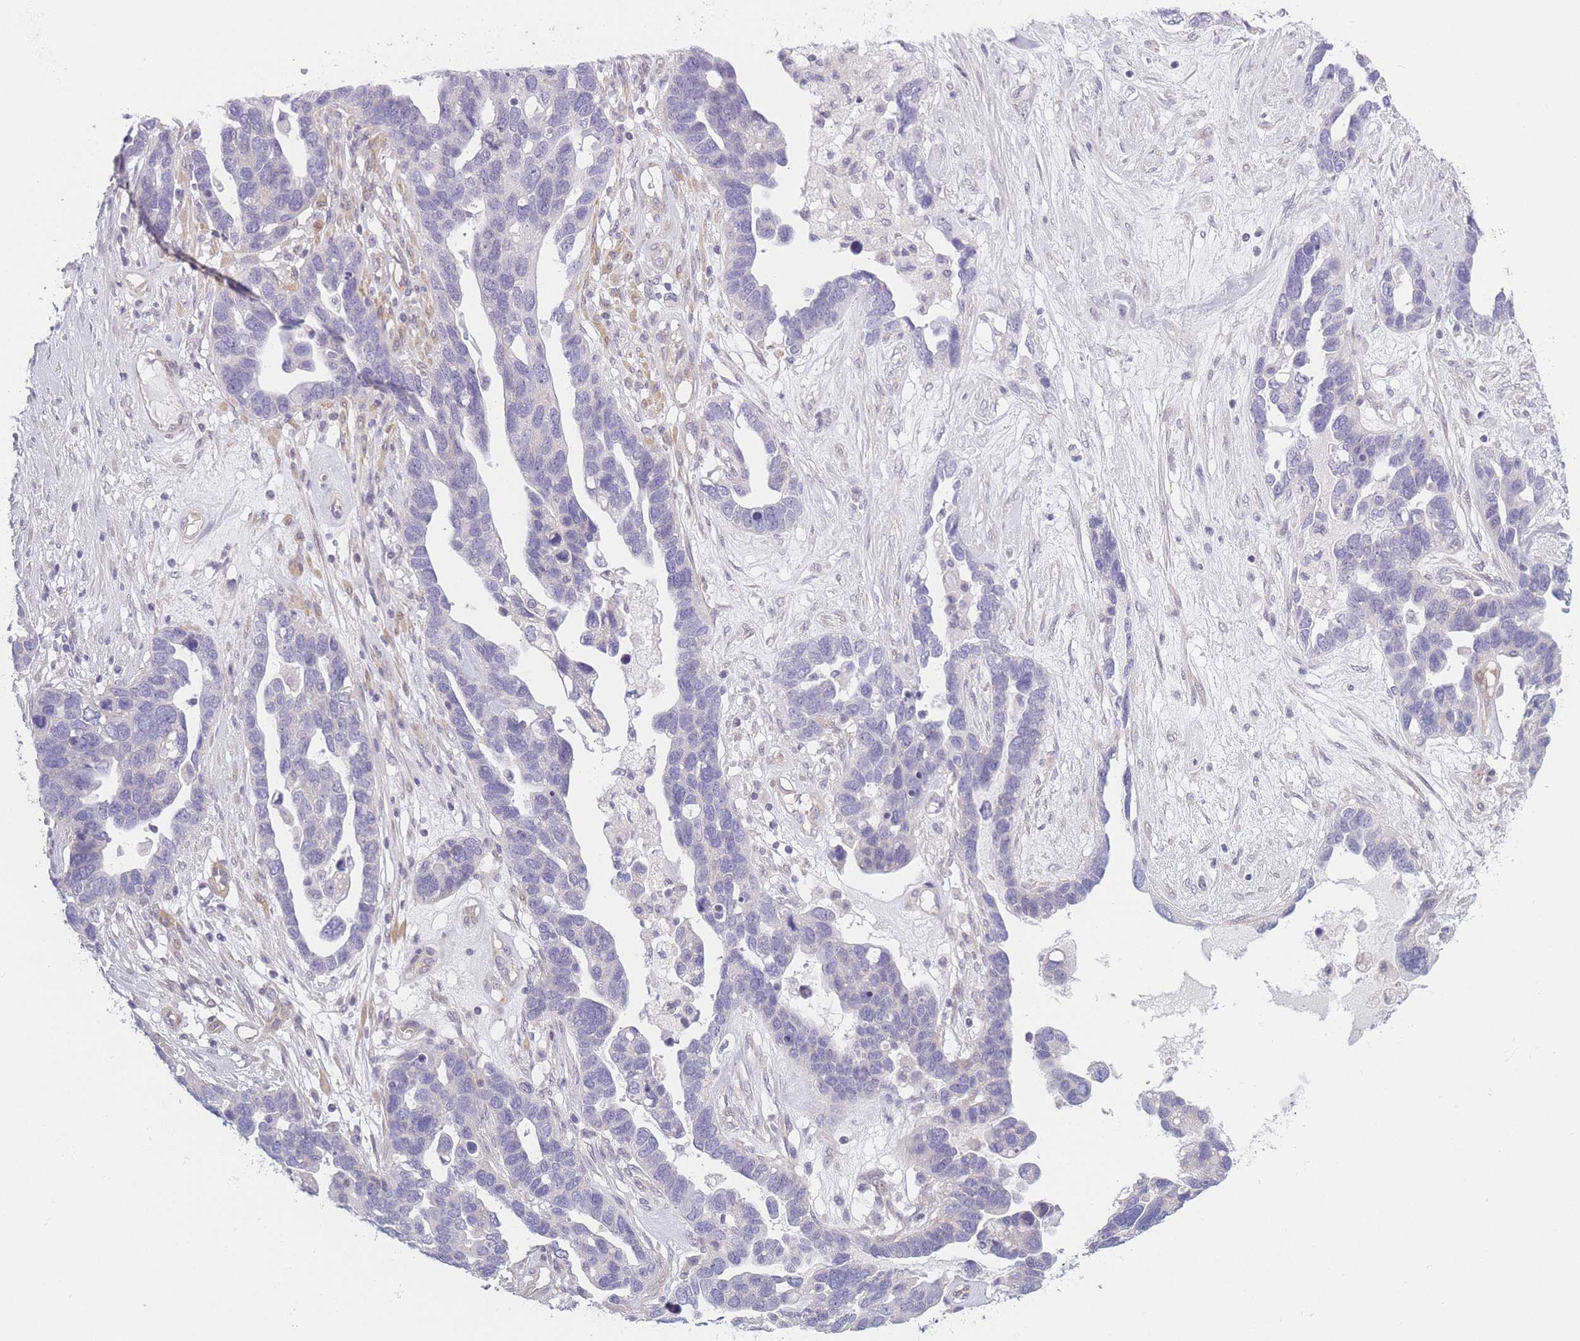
{"staining": {"intensity": "negative", "quantity": "none", "location": "none"}, "tissue": "ovarian cancer", "cell_type": "Tumor cells", "image_type": "cancer", "snomed": [{"axis": "morphology", "description": "Cystadenocarcinoma, serous, NOS"}, {"axis": "topography", "description": "Ovary"}], "caption": "Ovarian serous cystadenocarcinoma stained for a protein using immunohistochemistry (IHC) reveals no staining tumor cells.", "gene": "SLC7A6", "patient": {"sex": "female", "age": 54}}